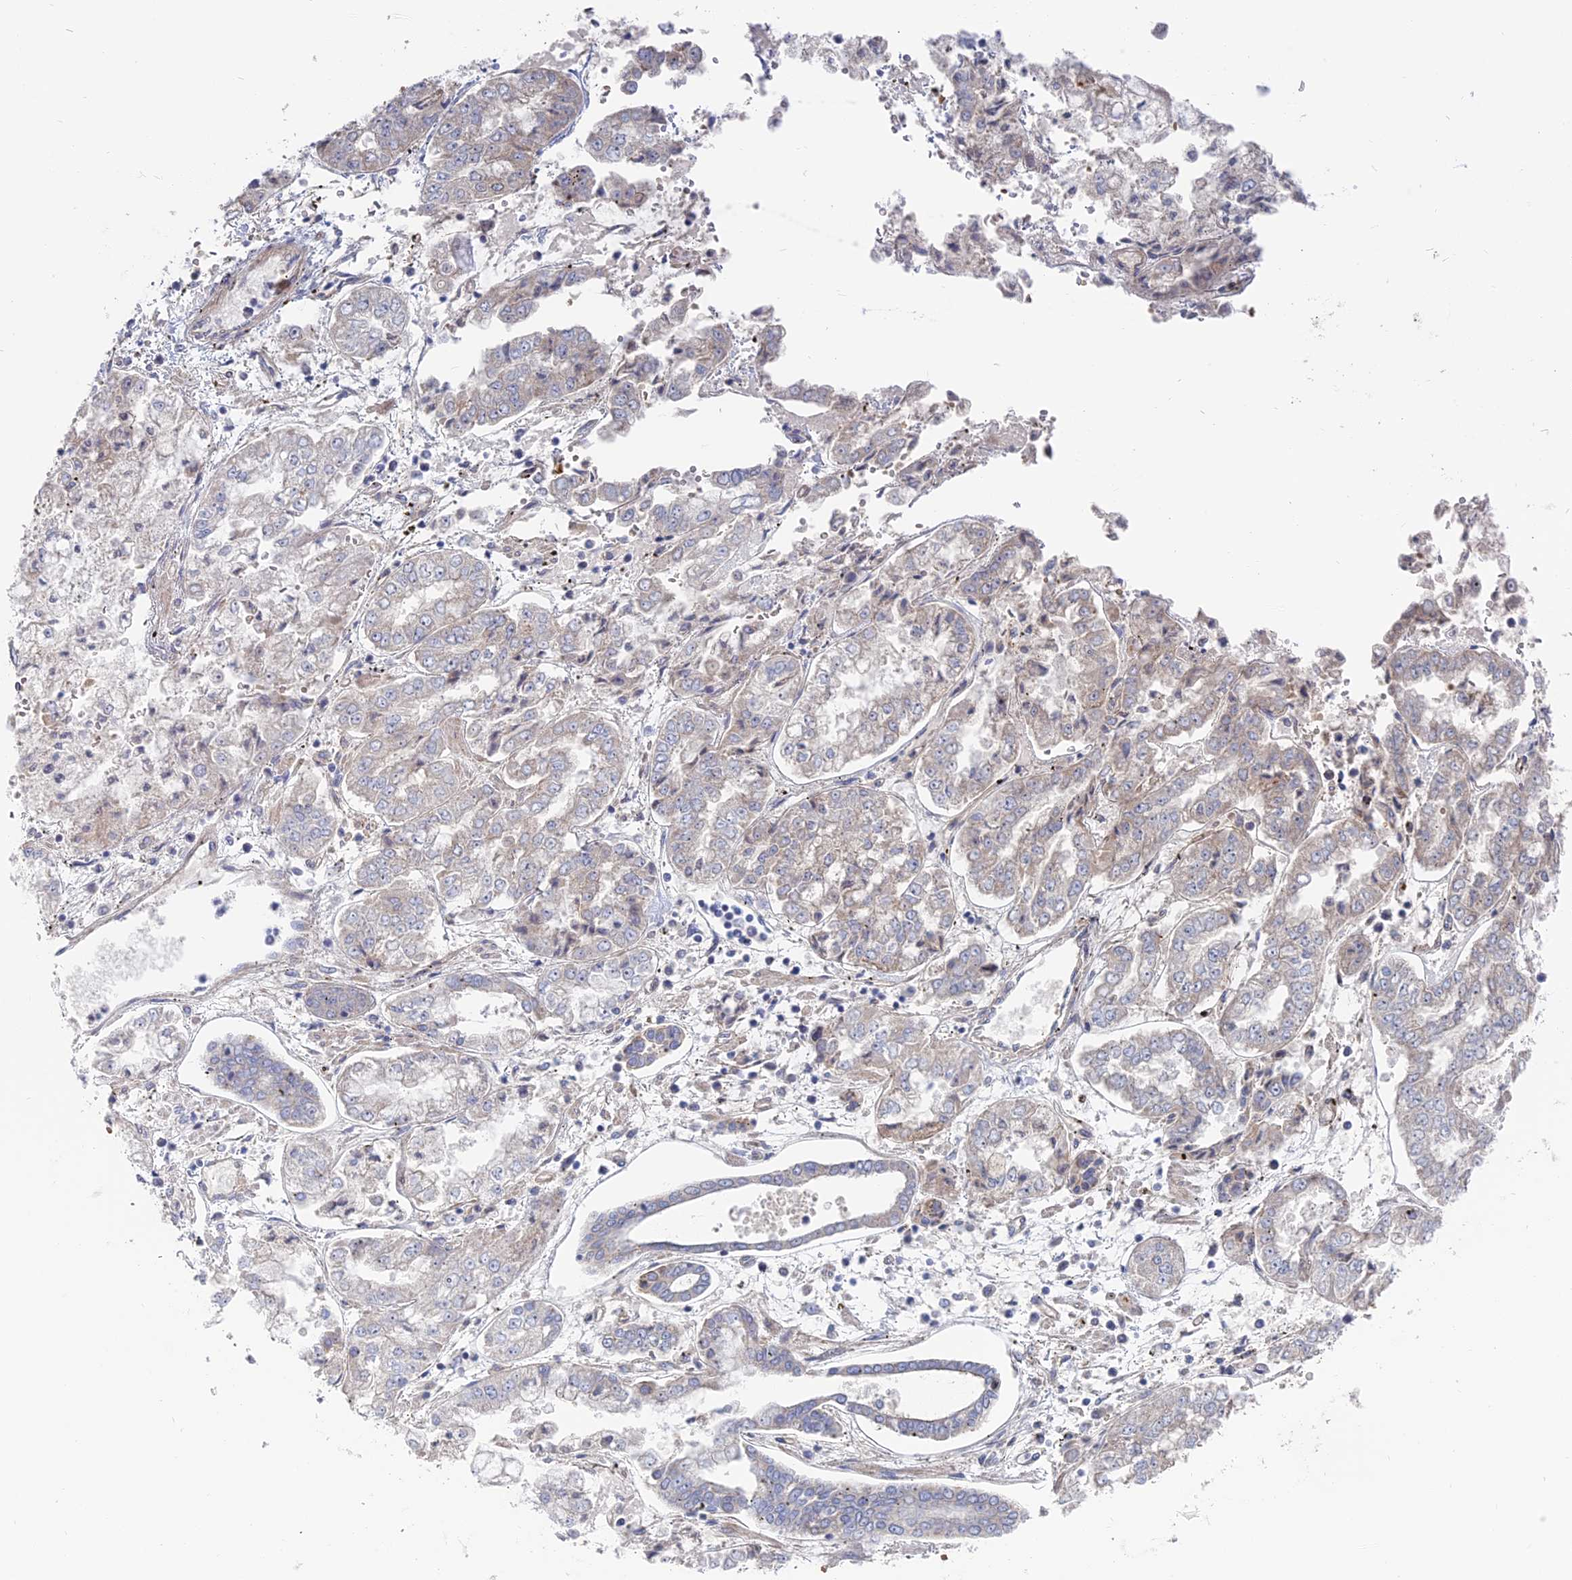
{"staining": {"intensity": "negative", "quantity": "none", "location": "none"}, "tissue": "stomach cancer", "cell_type": "Tumor cells", "image_type": "cancer", "snomed": [{"axis": "morphology", "description": "Adenocarcinoma, NOS"}, {"axis": "topography", "description": "Stomach"}], "caption": "A photomicrograph of stomach cancer stained for a protein displays no brown staining in tumor cells.", "gene": "TBC1D30", "patient": {"sex": "male", "age": 76}}